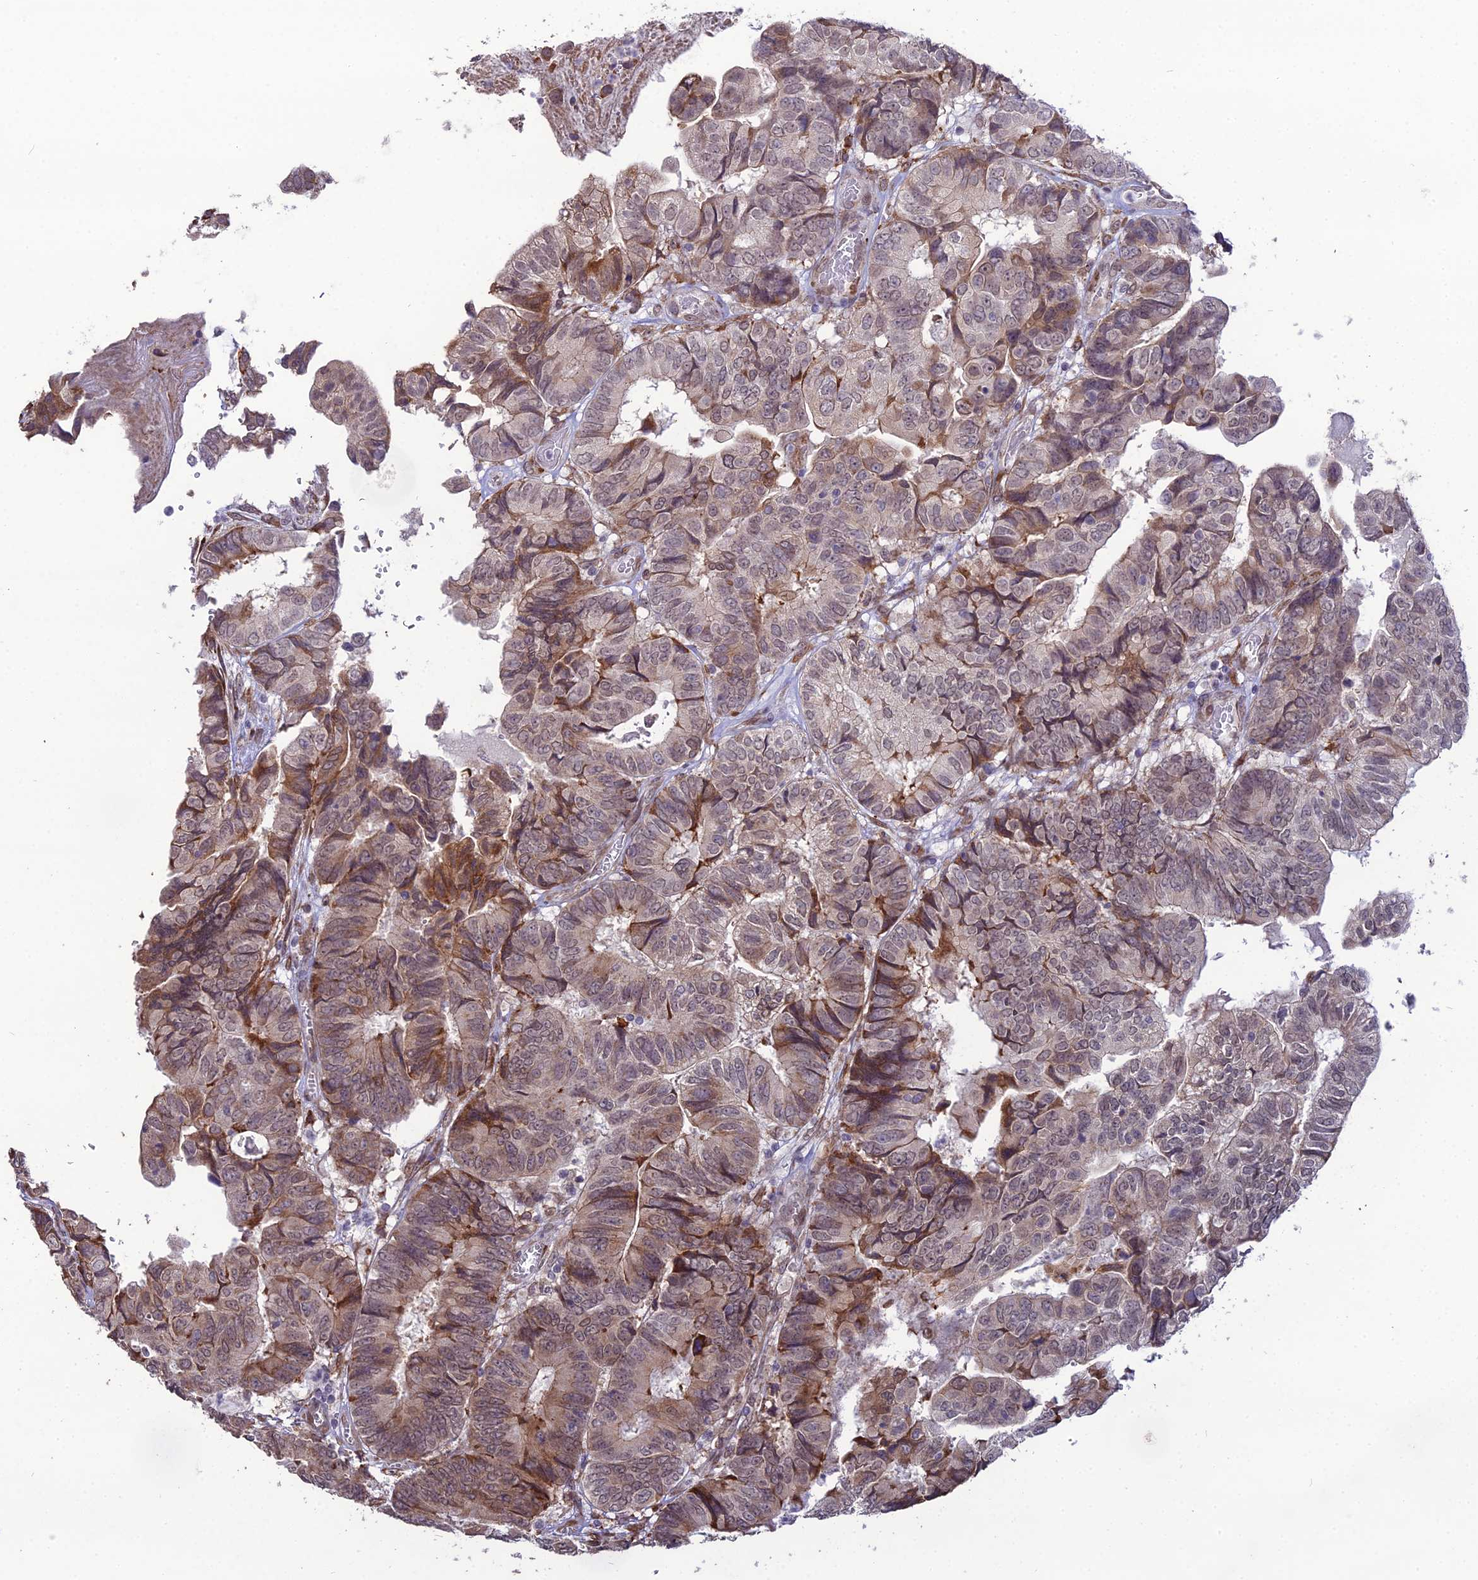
{"staining": {"intensity": "moderate", "quantity": "25%-75%", "location": "cytoplasmic/membranous"}, "tissue": "colorectal cancer", "cell_type": "Tumor cells", "image_type": "cancer", "snomed": [{"axis": "morphology", "description": "Adenocarcinoma, NOS"}, {"axis": "topography", "description": "Colon"}], "caption": "An immunohistochemistry (IHC) photomicrograph of neoplastic tissue is shown. Protein staining in brown labels moderate cytoplasmic/membranous positivity in colorectal cancer within tumor cells. The staining was performed using DAB to visualize the protein expression in brown, while the nuclei were stained in blue with hematoxylin (Magnification: 20x).", "gene": "TROAP", "patient": {"sex": "male", "age": 85}}